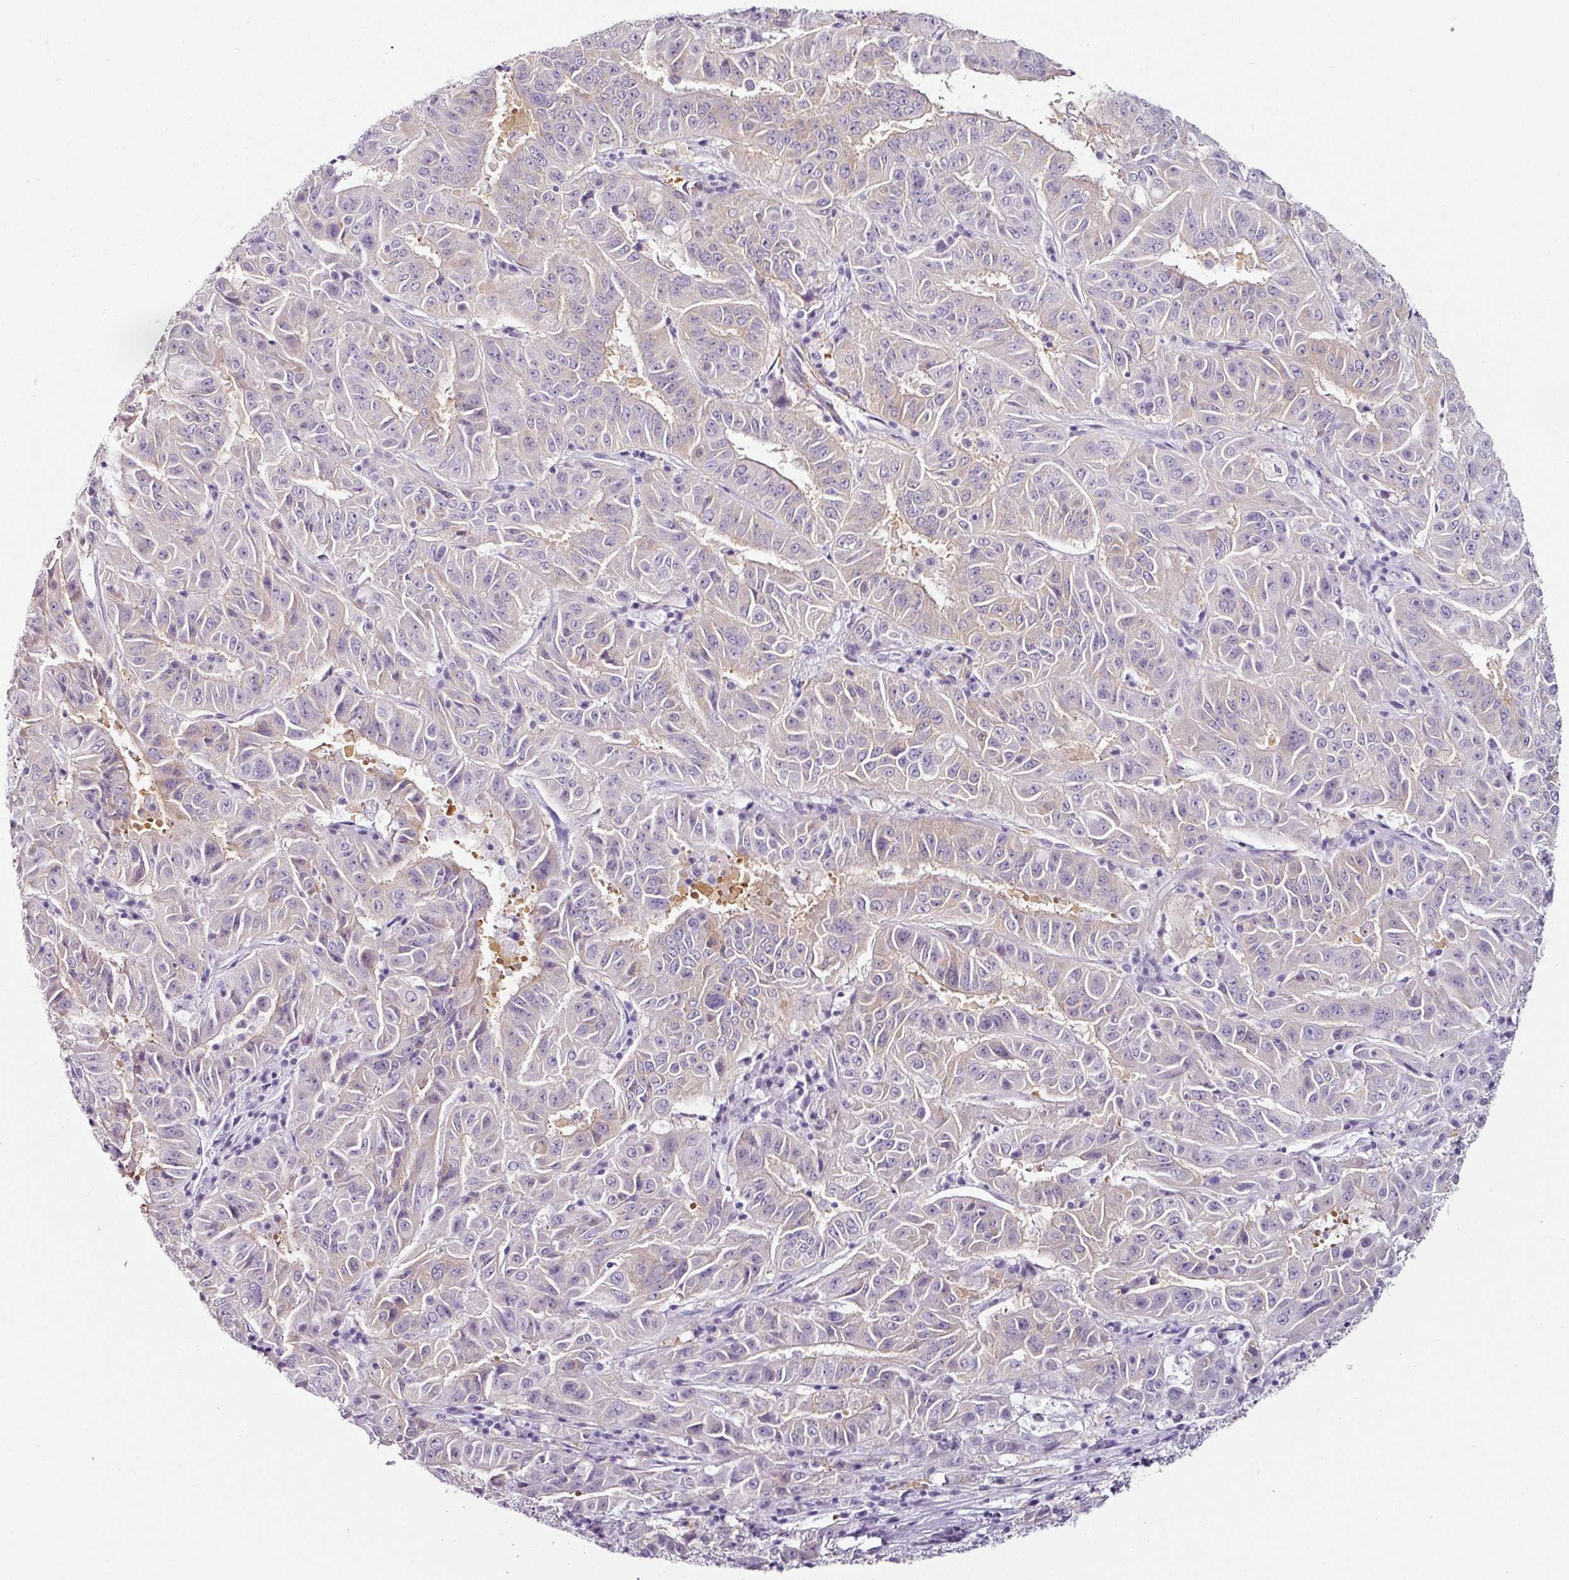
{"staining": {"intensity": "negative", "quantity": "none", "location": "none"}, "tissue": "pancreatic cancer", "cell_type": "Tumor cells", "image_type": "cancer", "snomed": [{"axis": "morphology", "description": "Adenocarcinoma, NOS"}, {"axis": "topography", "description": "Pancreas"}], "caption": "Immunohistochemistry of human pancreatic cancer (adenocarcinoma) exhibits no expression in tumor cells.", "gene": "CAP2", "patient": {"sex": "male", "age": 63}}